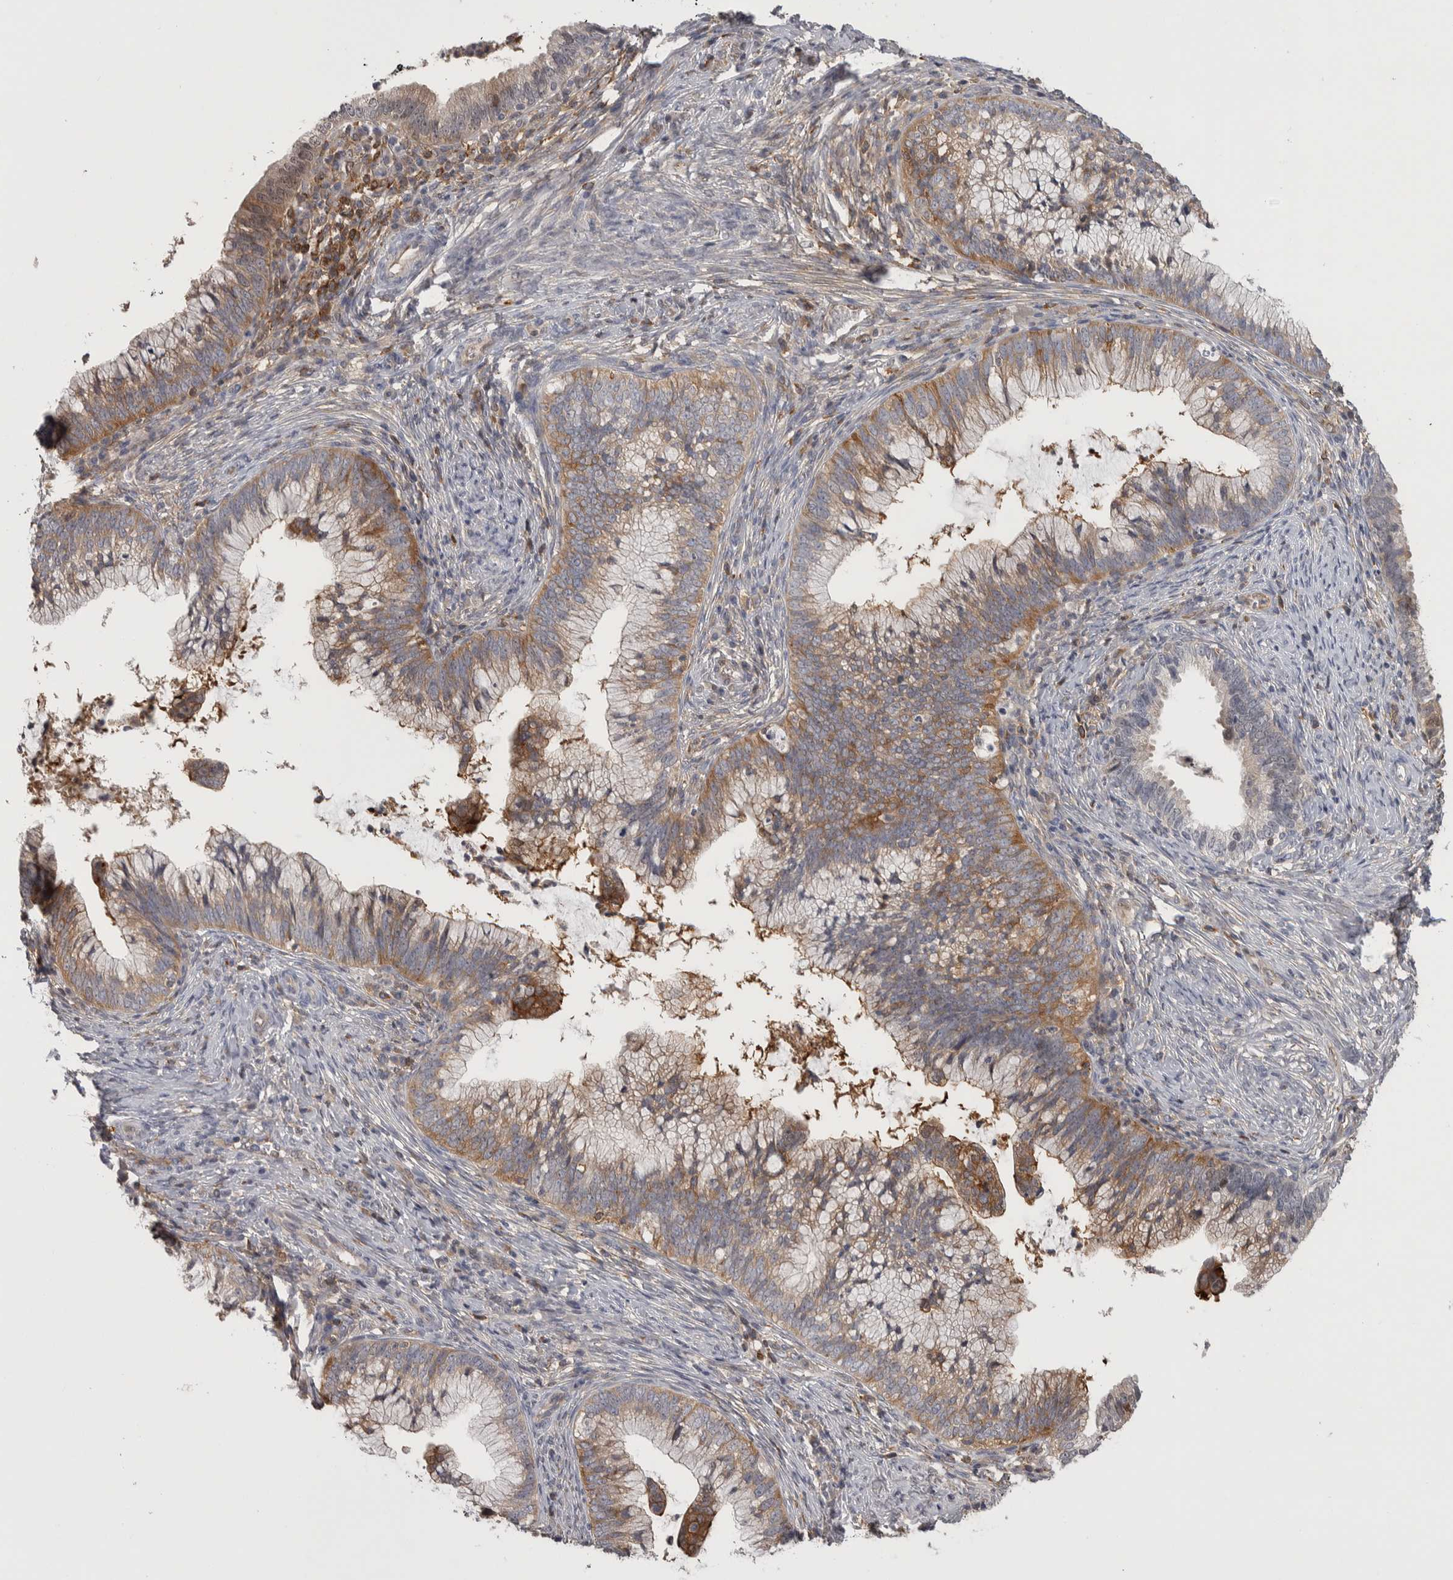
{"staining": {"intensity": "moderate", "quantity": ">75%", "location": "cytoplasmic/membranous"}, "tissue": "cervical cancer", "cell_type": "Tumor cells", "image_type": "cancer", "snomed": [{"axis": "morphology", "description": "Adenocarcinoma, NOS"}, {"axis": "topography", "description": "Cervix"}], "caption": "DAB immunohistochemical staining of human cervical cancer (adenocarcinoma) demonstrates moderate cytoplasmic/membranous protein staining in approximately >75% of tumor cells.", "gene": "NFKB2", "patient": {"sex": "female", "age": 36}}